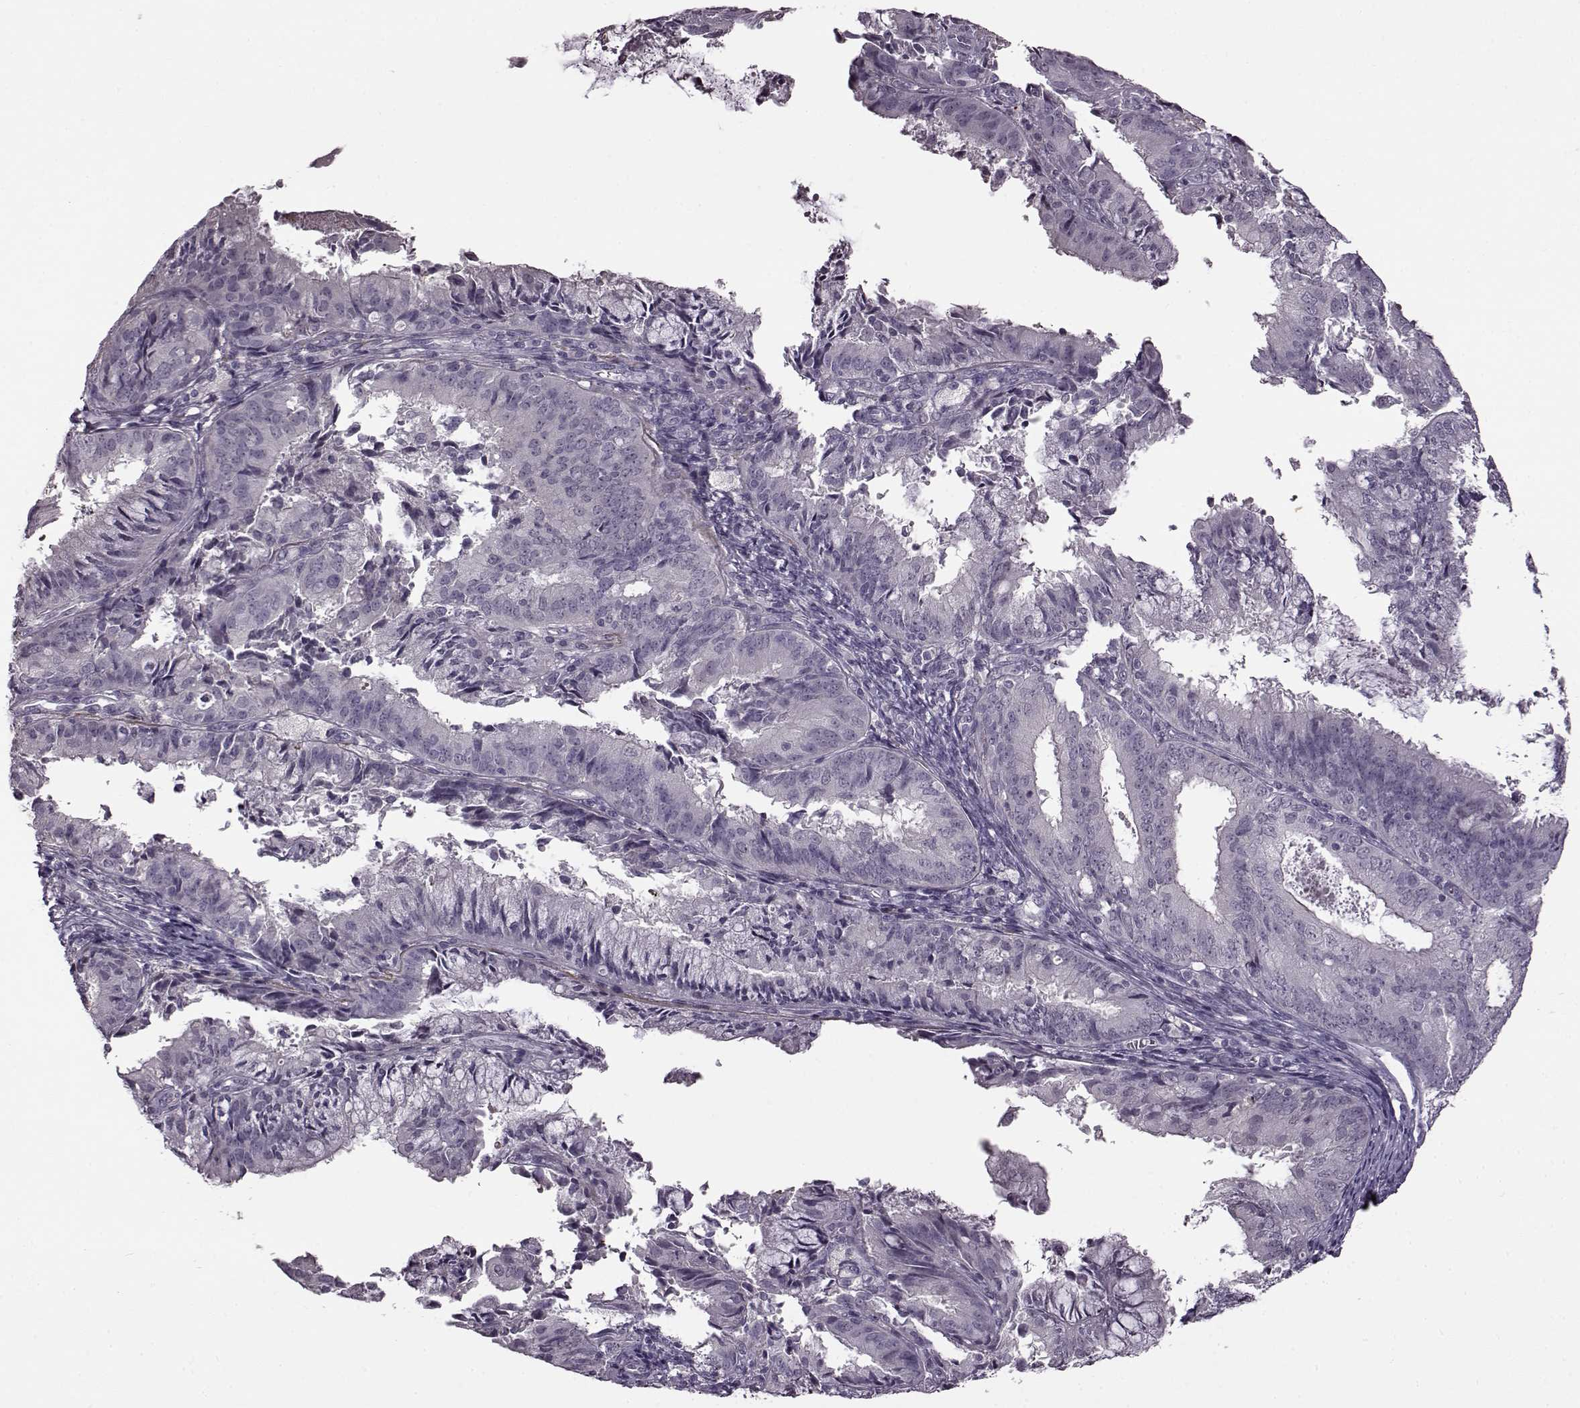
{"staining": {"intensity": "negative", "quantity": "none", "location": "none"}, "tissue": "endometrial cancer", "cell_type": "Tumor cells", "image_type": "cancer", "snomed": [{"axis": "morphology", "description": "Adenocarcinoma, NOS"}, {"axis": "topography", "description": "Endometrium"}], "caption": "DAB (3,3'-diaminobenzidine) immunohistochemical staining of endometrial cancer shows no significant staining in tumor cells.", "gene": "CNGA3", "patient": {"sex": "female", "age": 57}}